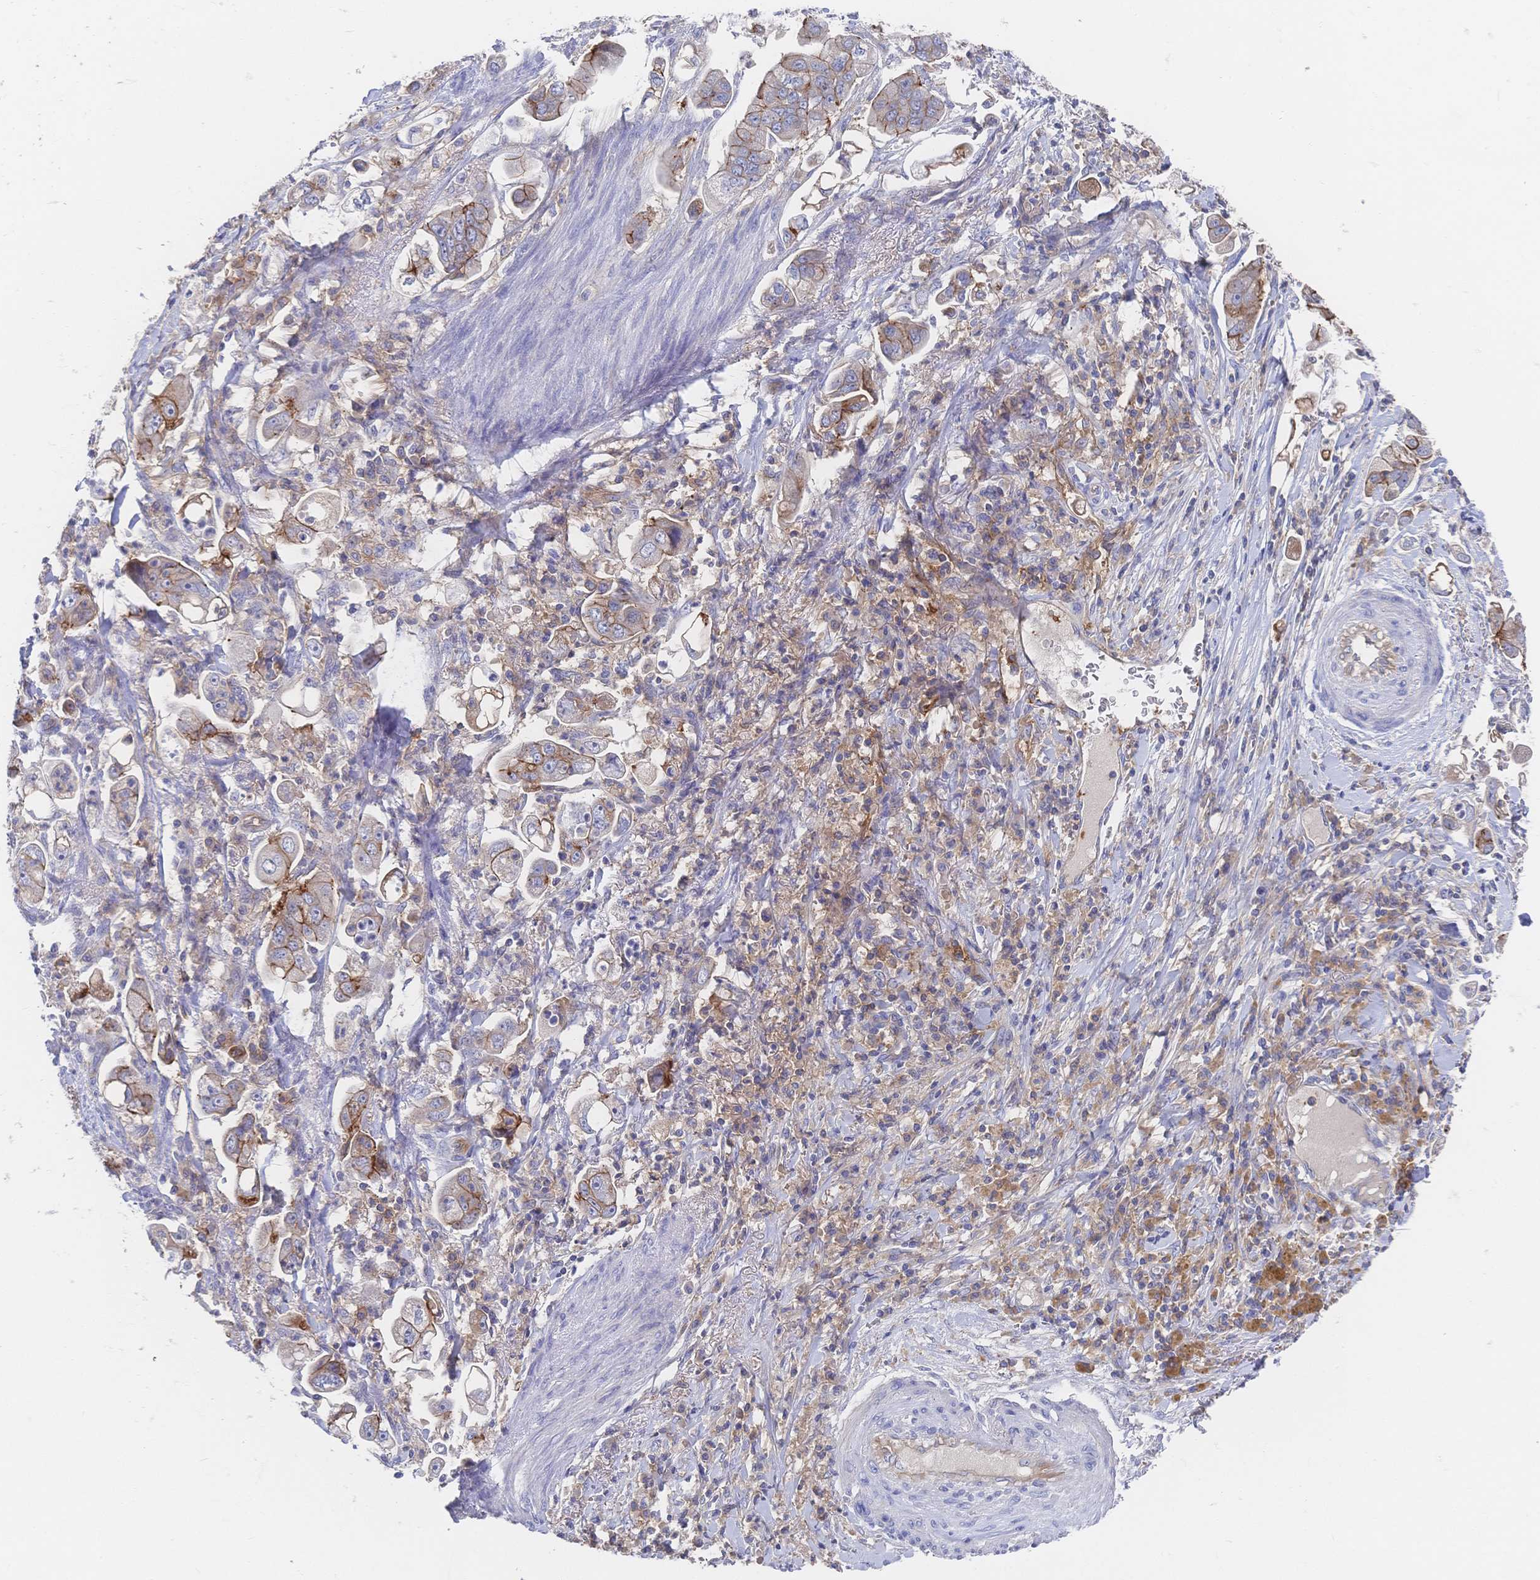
{"staining": {"intensity": "moderate", "quantity": "25%-75%", "location": "cytoplasmic/membranous"}, "tissue": "stomach cancer", "cell_type": "Tumor cells", "image_type": "cancer", "snomed": [{"axis": "morphology", "description": "Adenocarcinoma, NOS"}, {"axis": "topography", "description": "Stomach"}], "caption": "Immunohistochemical staining of stomach adenocarcinoma shows medium levels of moderate cytoplasmic/membranous staining in approximately 25%-75% of tumor cells. (DAB IHC, brown staining for protein, blue staining for nuclei).", "gene": "F11R", "patient": {"sex": "male", "age": 62}}